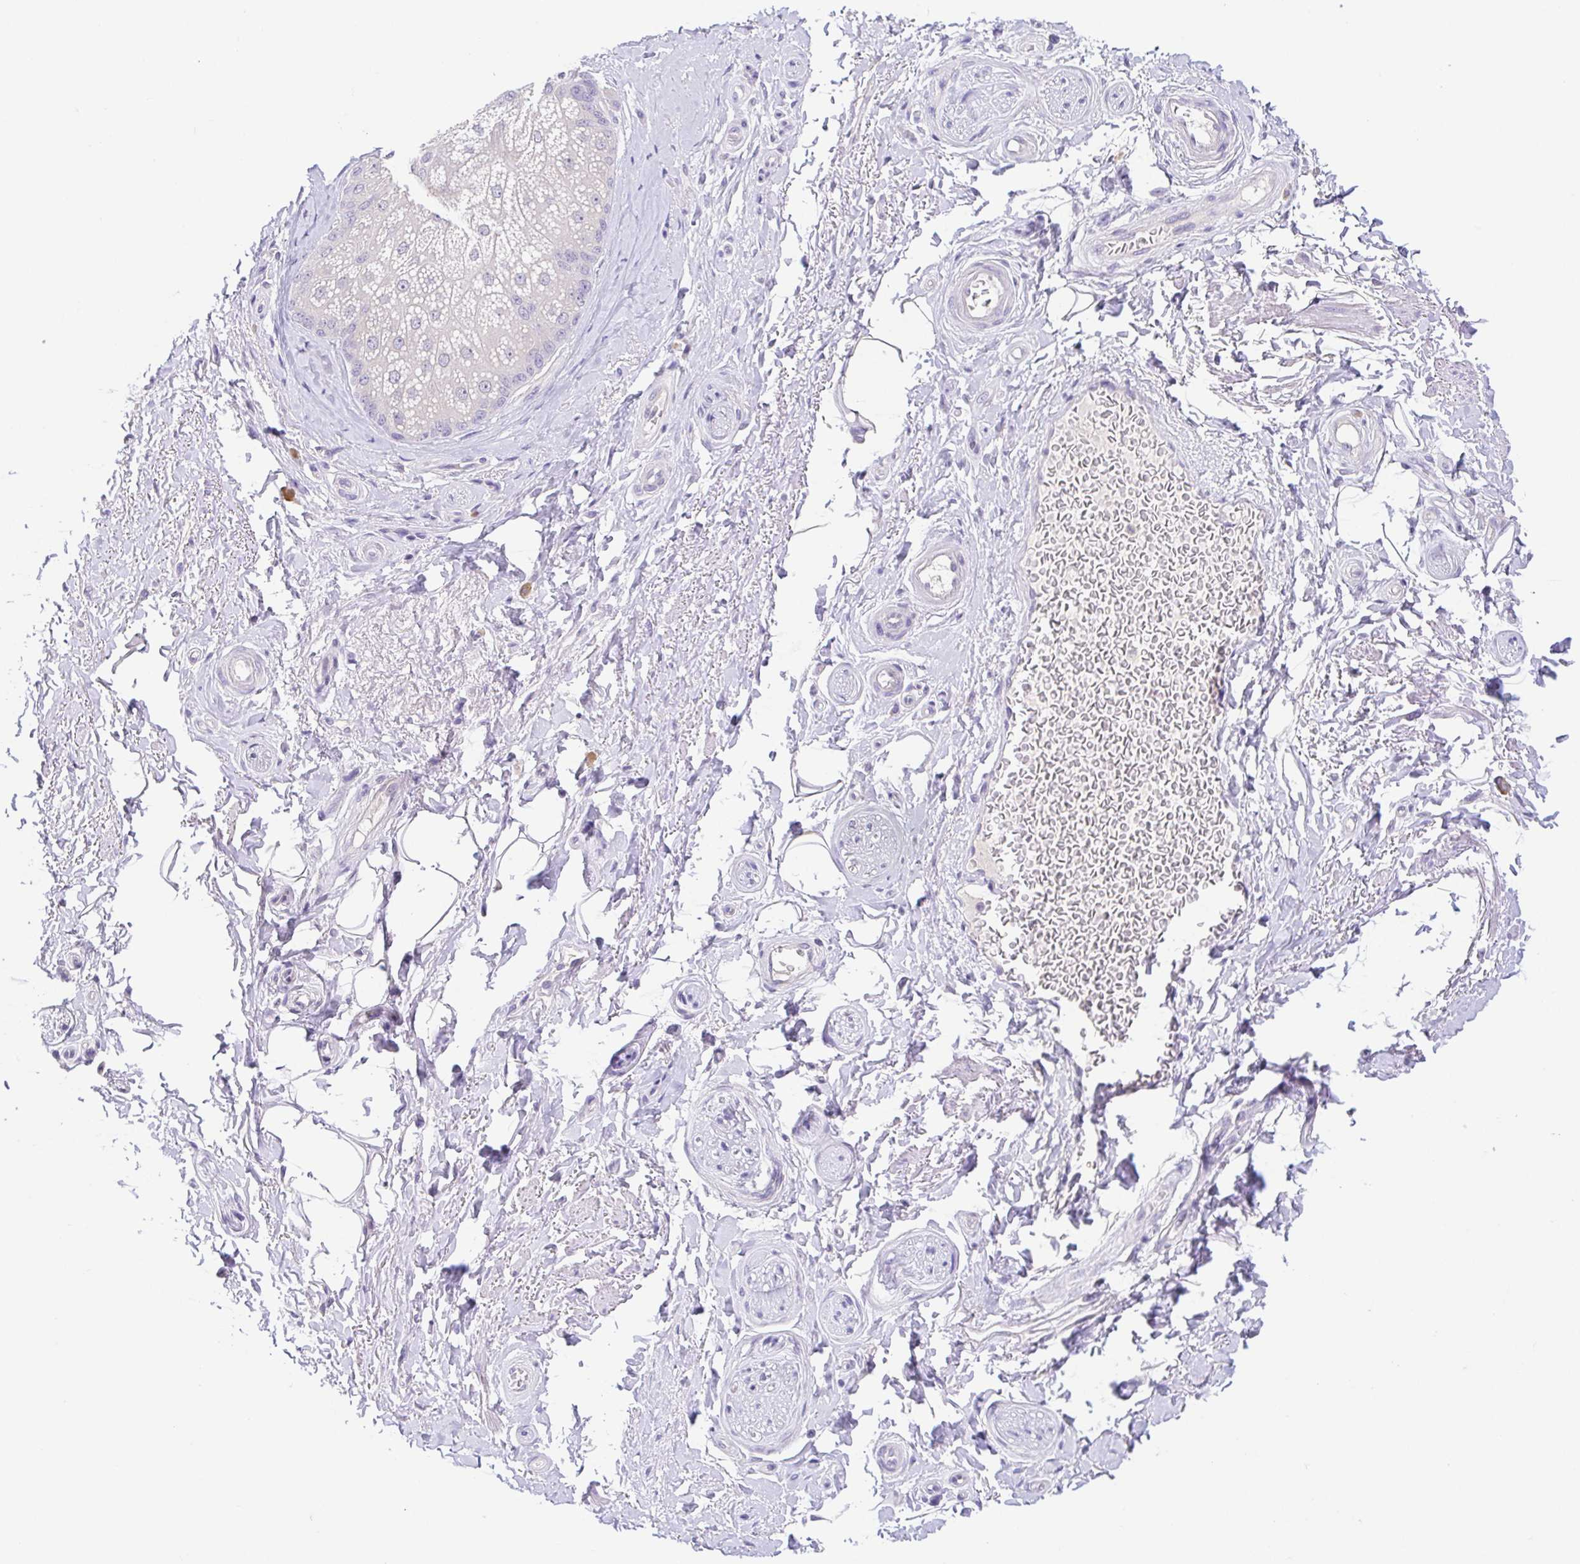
{"staining": {"intensity": "negative", "quantity": "none", "location": "none"}, "tissue": "adipose tissue", "cell_type": "Adipocytes", "image_type": "normal", "snomed": [{"axis": "morphology", "description": "Normal tissue, NOS"}, {"axis": "topography", "description": "Peripheral nerve tissue"}], "caption": "Immunohistochemistry (IHC) of benign human adipose tissue shows no staining in adipocytes. Nuclei are stained in blue.", "gene": "KRTDAP", "patient": {"sex": "male", "age": 51}}